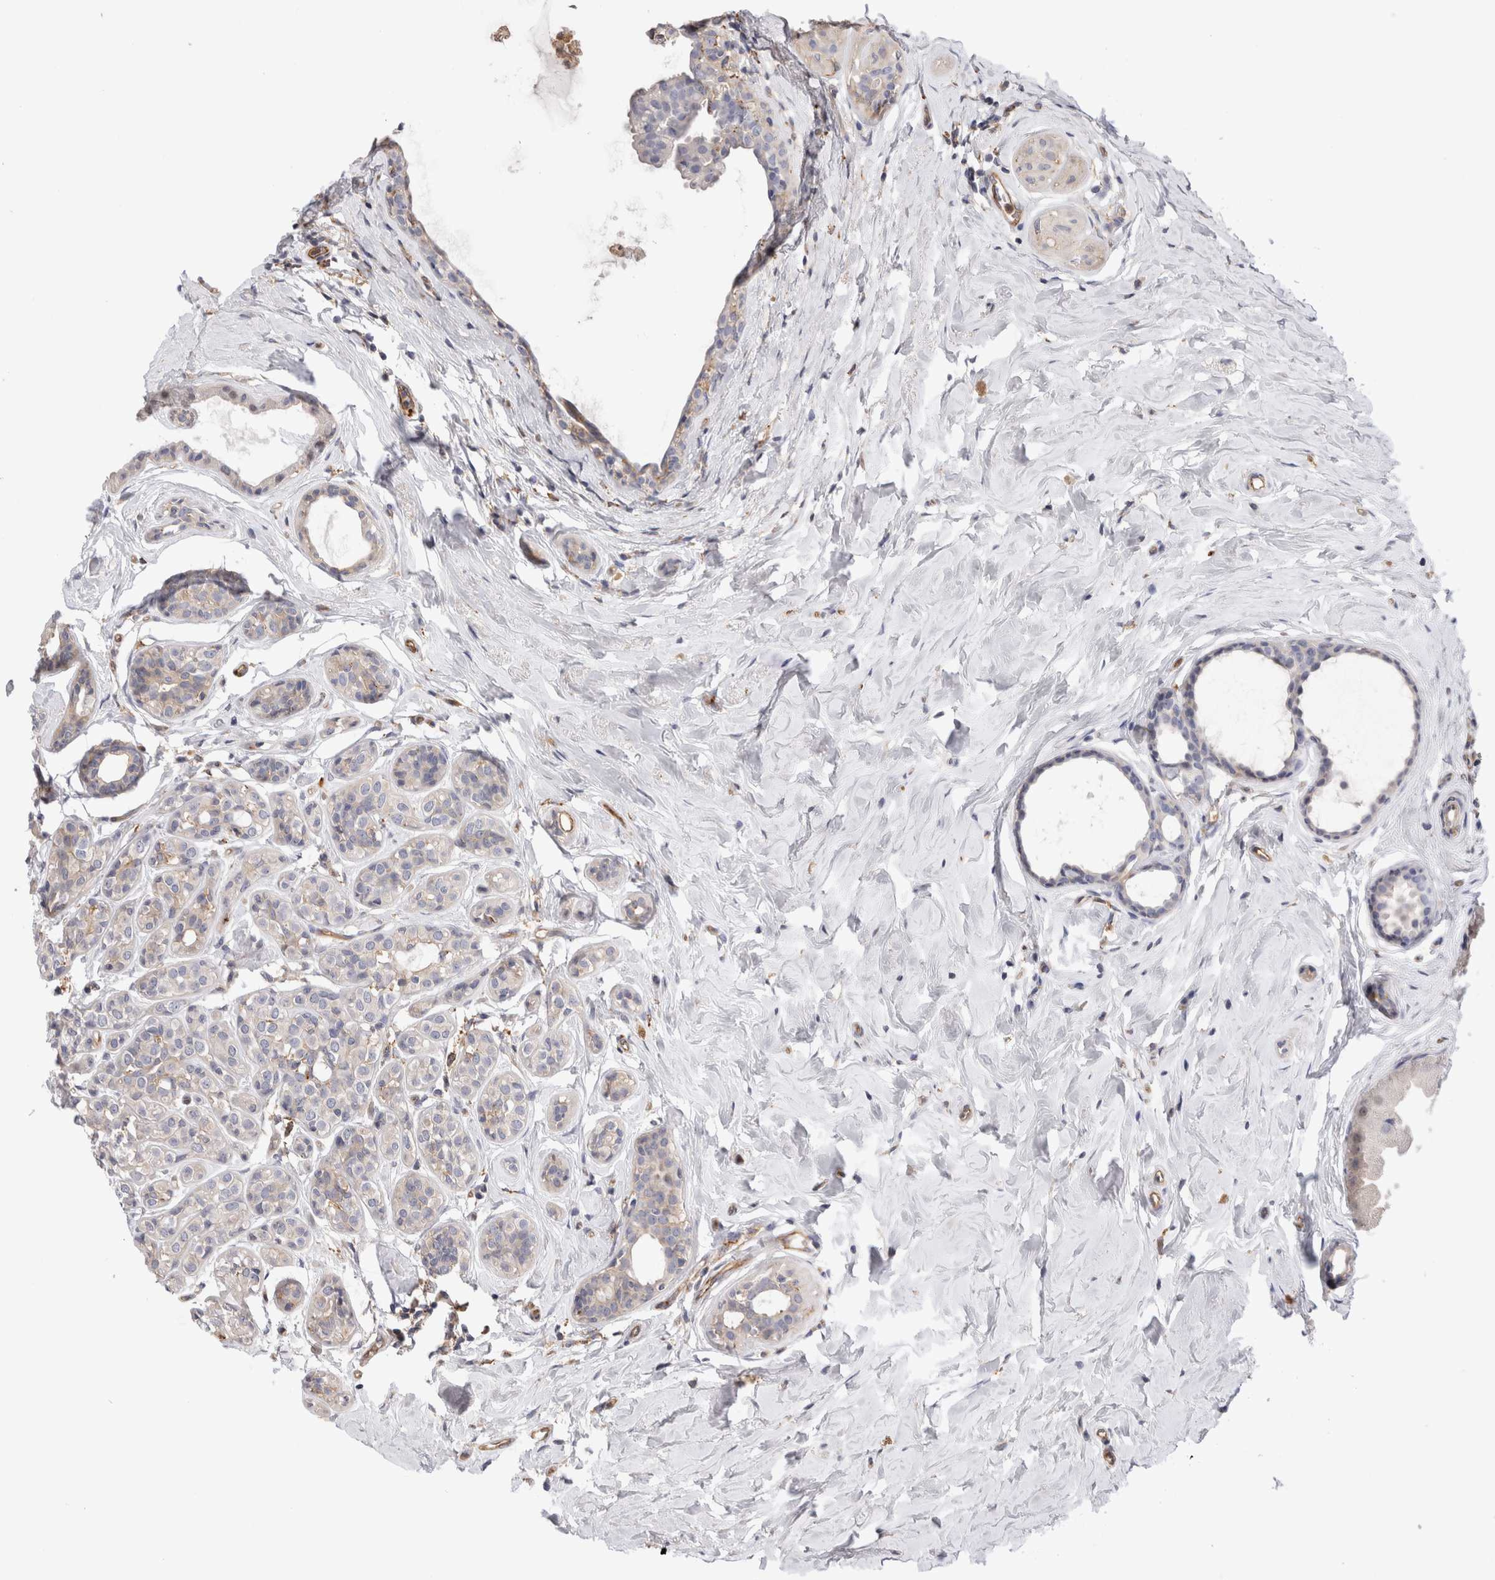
{"staining": {"intensity": "negative", "quantity": "none", "location": "none"}, "tissue": "breast cancer", "cell_type": "Tumor cells", "image_type": "cancer", "snomed": [{"axis": "morphology", "description": "Duct carcinoma"}, {"axis": "topography", "description": "Breast"}], "caption": "Immunohistochemistry (IHC) image of neoplastic tissue: breast cancer stained with DAB (3,3'-diaminobenzidine) exhibits no significant protein staining in tumor cells.", "gene": "BNIP2", "patient": {"sex": "female", "age": 55}}